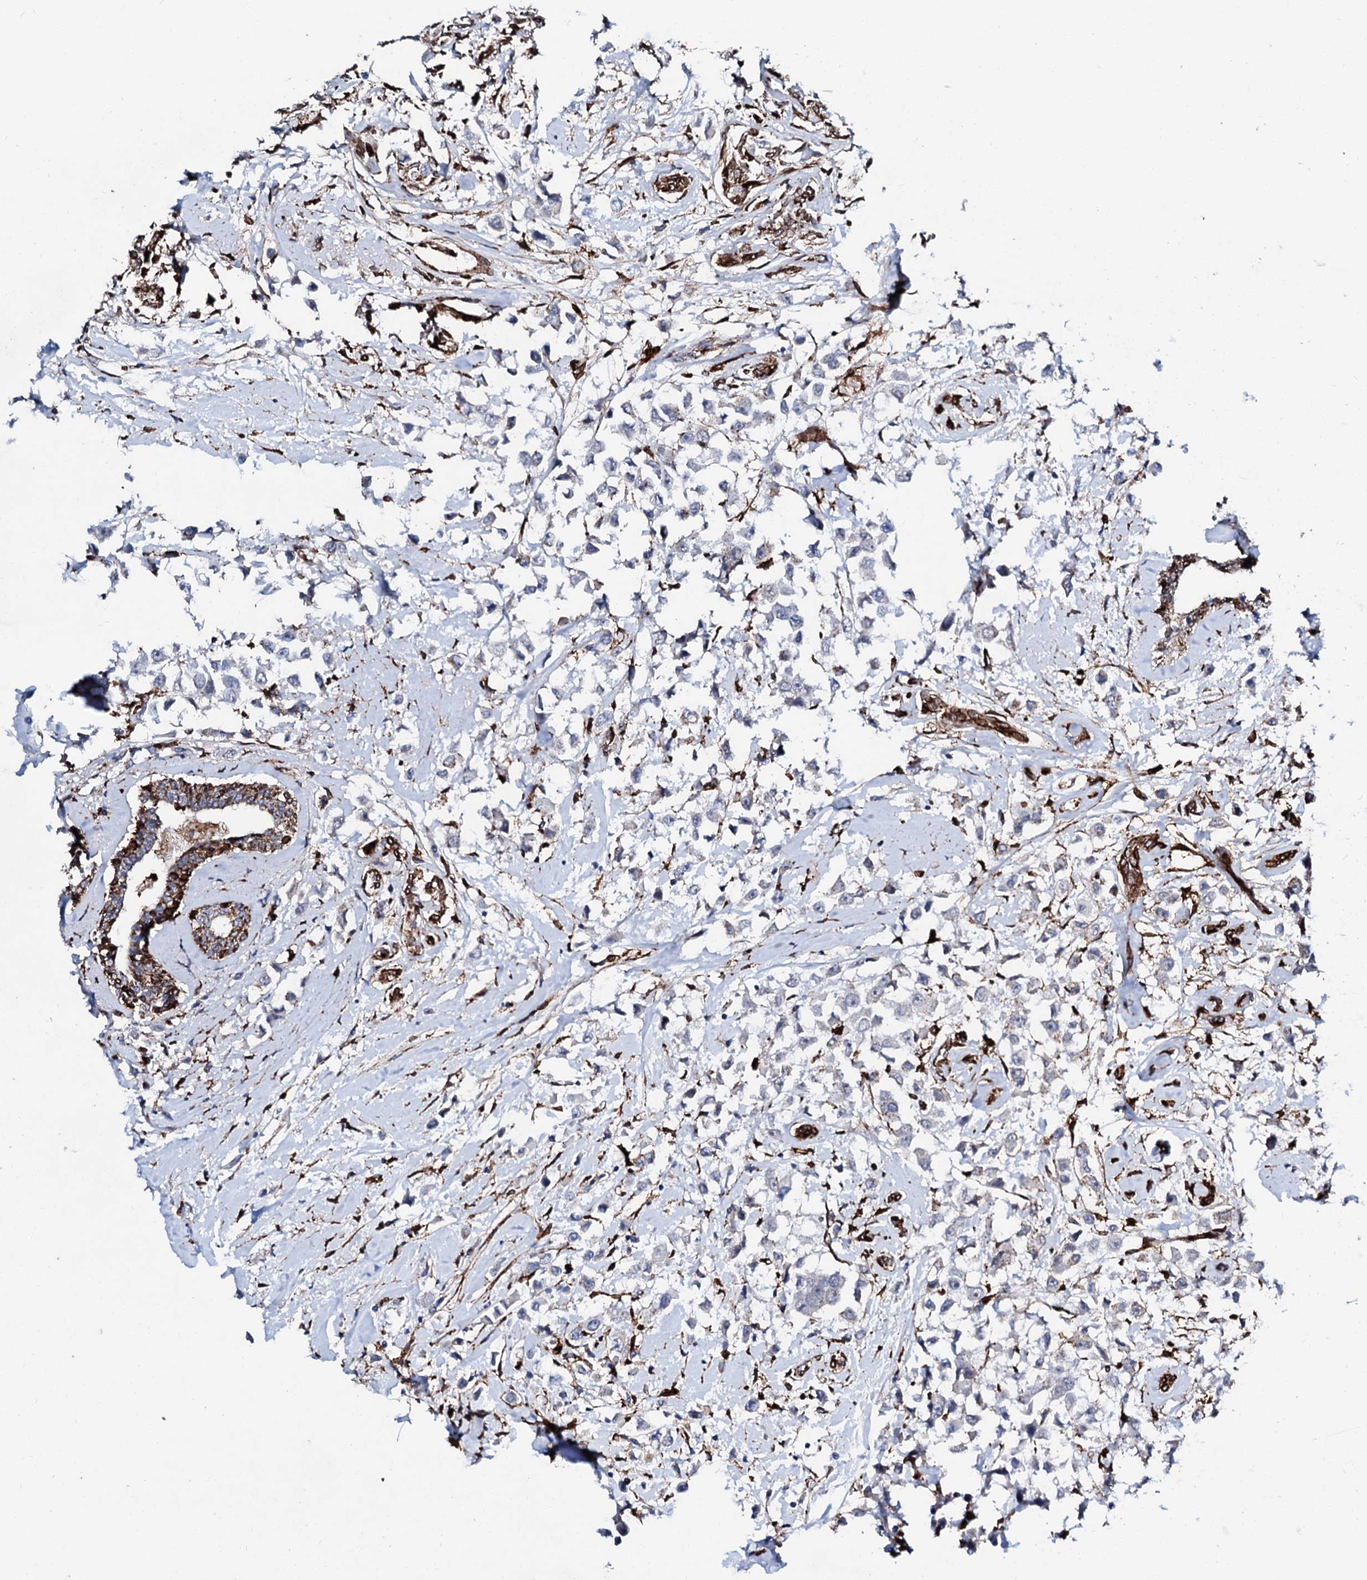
{"staining": {"intensity": "negative", "quantity": "none", "location": "none"}, "tissue": "breast cancer", "cell_type": "Tumor cells", "image_type": "cancer", "snomed": [{"axis": "morphology", "description": "Duct carcinoma"}, {"axis": "topography", "description": "Breast"}], "caption": "This is a photomicrograph of immunohistochemistry staining of invasive ductal carcinoma (breast), which shows no staining in tumor cells.", "gene": "MED13L", "patient": {"sex": "female", "age": 87}}